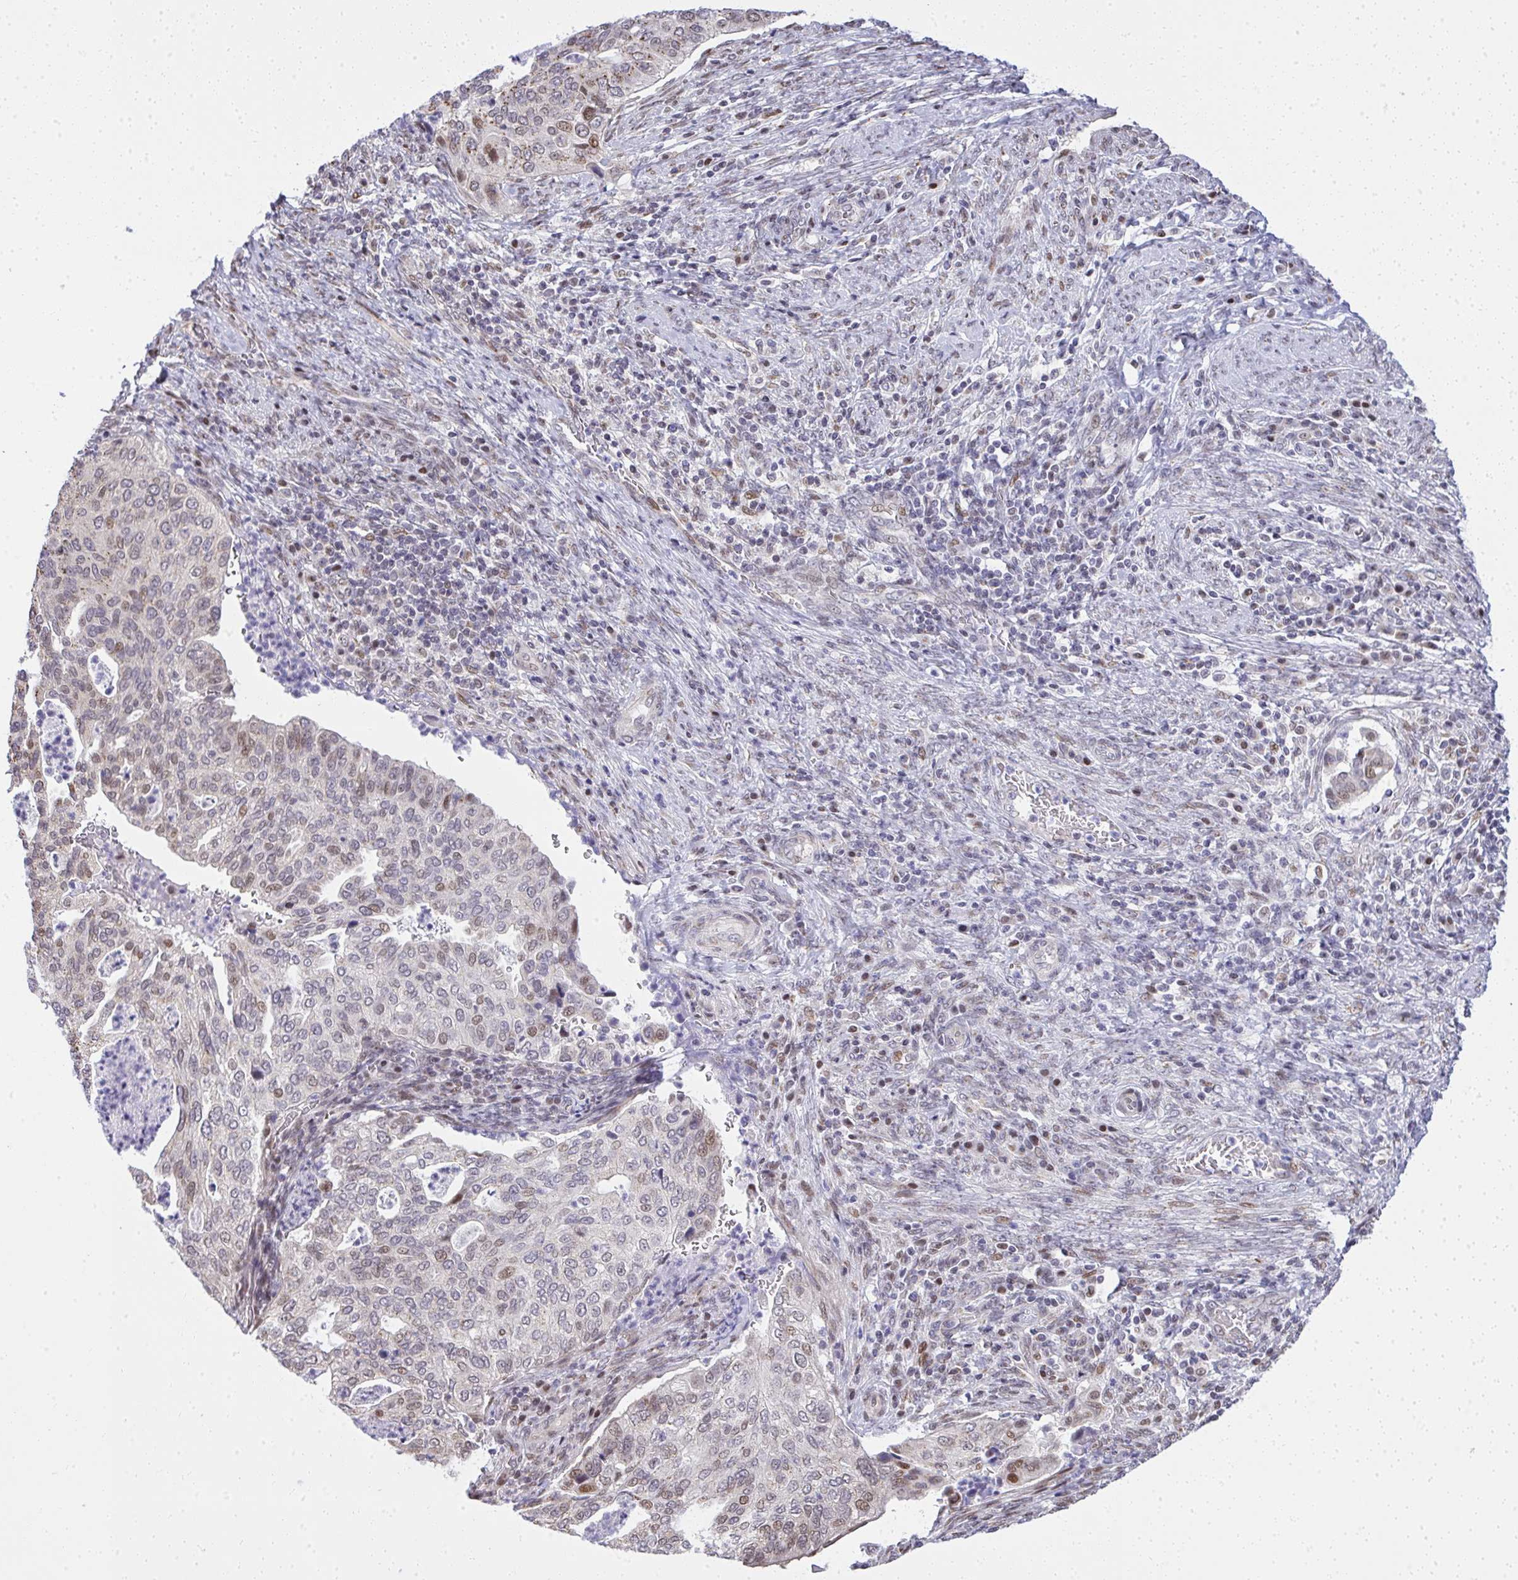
{"staining": {"intensity": "moderate", "quantity": "<25%", "location": "nuclear"}, "tissue": "cervical cancer", "cell_type": "Tumor cells", "image_type": "cancer", "snomed": [{"axis": "morphology", "description": "Squamous cell carcinoma, NOS"}, {"axis": "topography", "description": "Cervix"}], "caption": "Immunohistochemistry (IHC) of cervical squamous cell carcinoma displays low levels of moderate nuclear expression in about <25% of tumor cells.", "gene": "PIGY", "patient": {"sex": "female", "age": 38}}